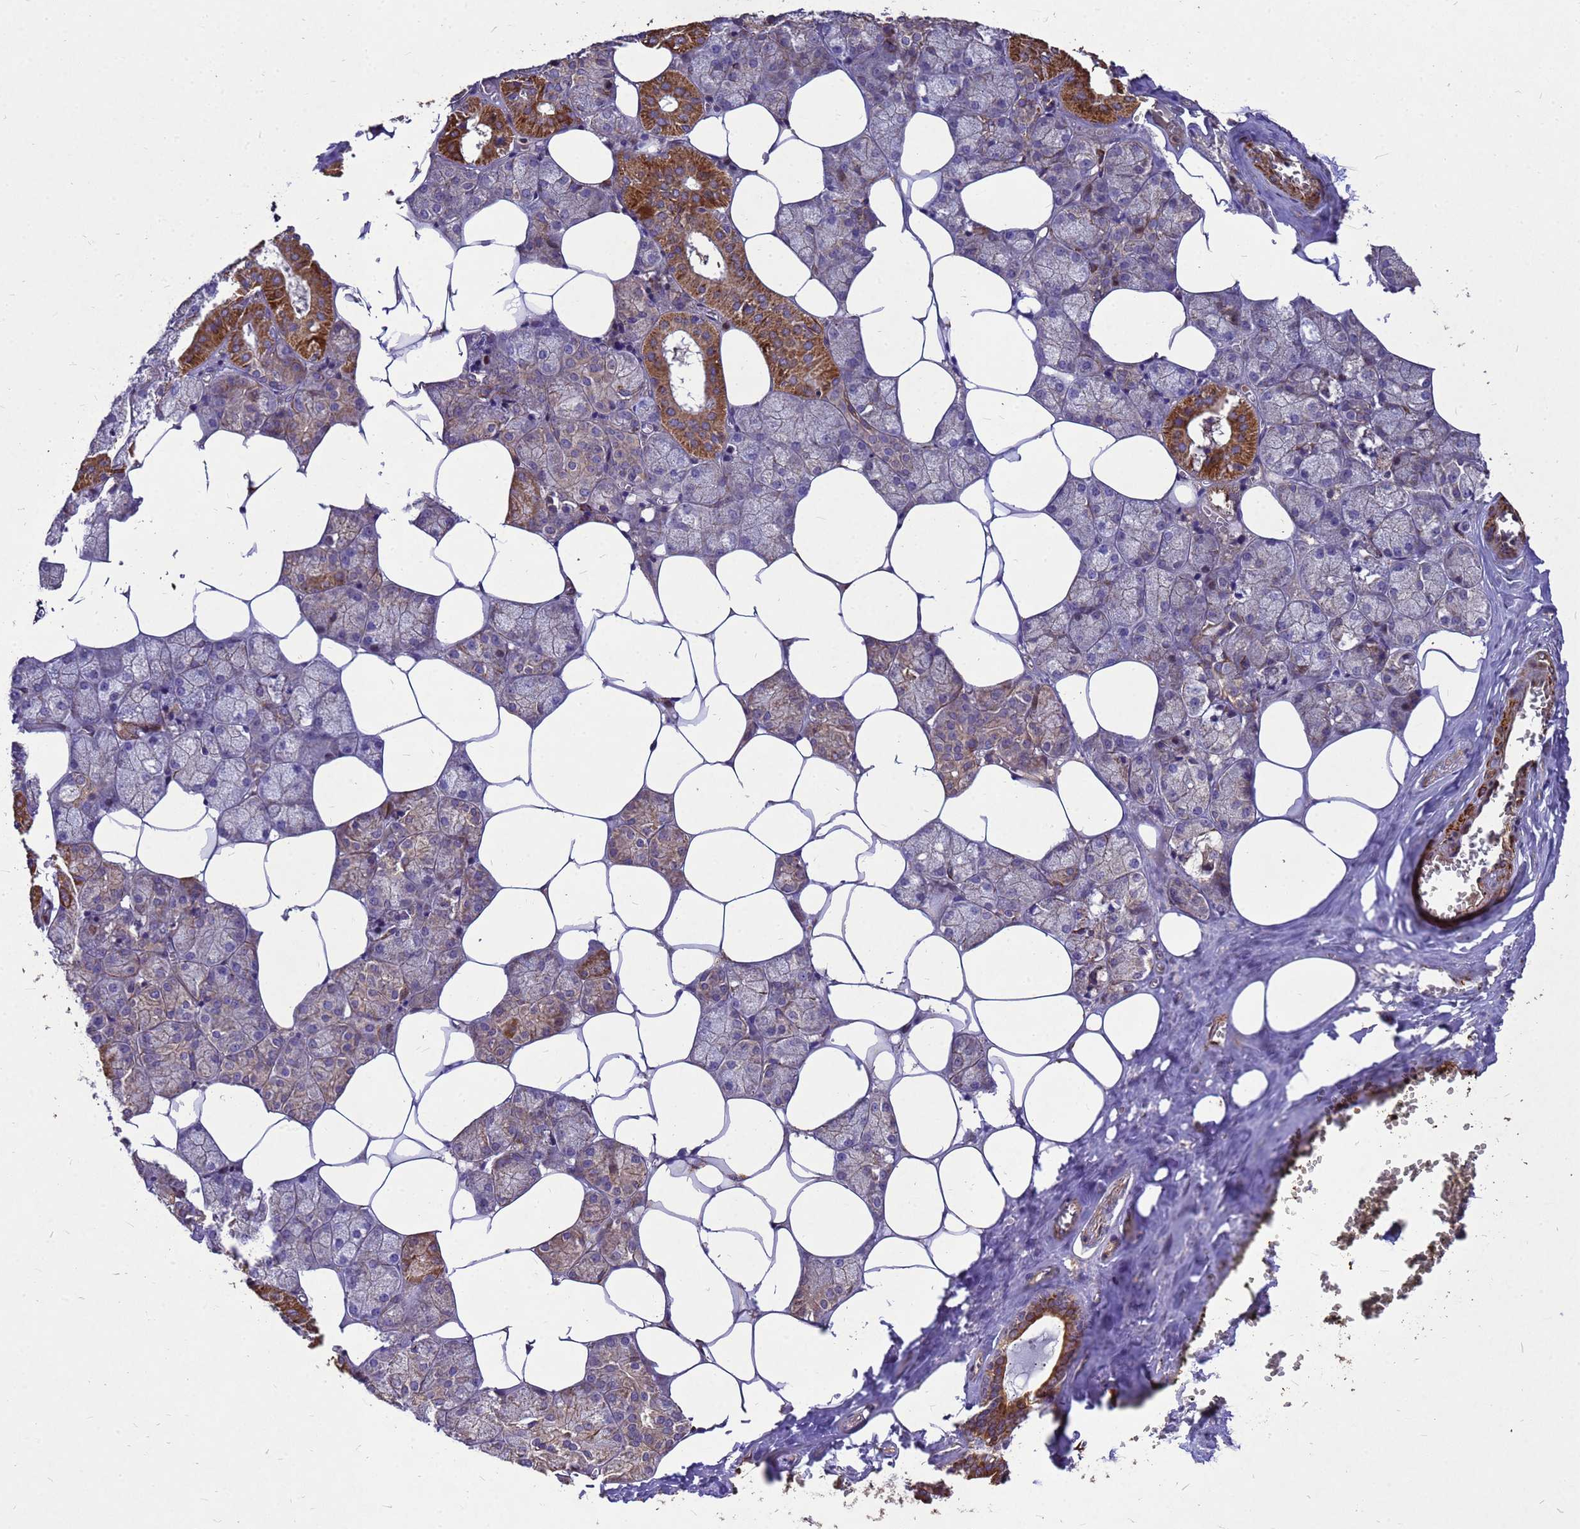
{"staining": {"intensity": "strong", "quantity": "<25%", "location": "cytoplasmic/membranous"}, "tissue": "salivary gland", "cell_type": "Glandular cells", "image_type": "normal", "snomed": [{"axis": "morphology", "description": "Normal tissue, NOS"}, {"axis": "topography", "description": "Salivary gland"}], "caption": "IHC (DAB (3,3'-diaminobenzidine)) staining of unremarkable salivary gland exhibits strong cytoplasmic/membranous protein expression in approximately <25% of glandular cells.", "gene": "RSPRY1", "patient": {"sex": "male", "age": 62}}